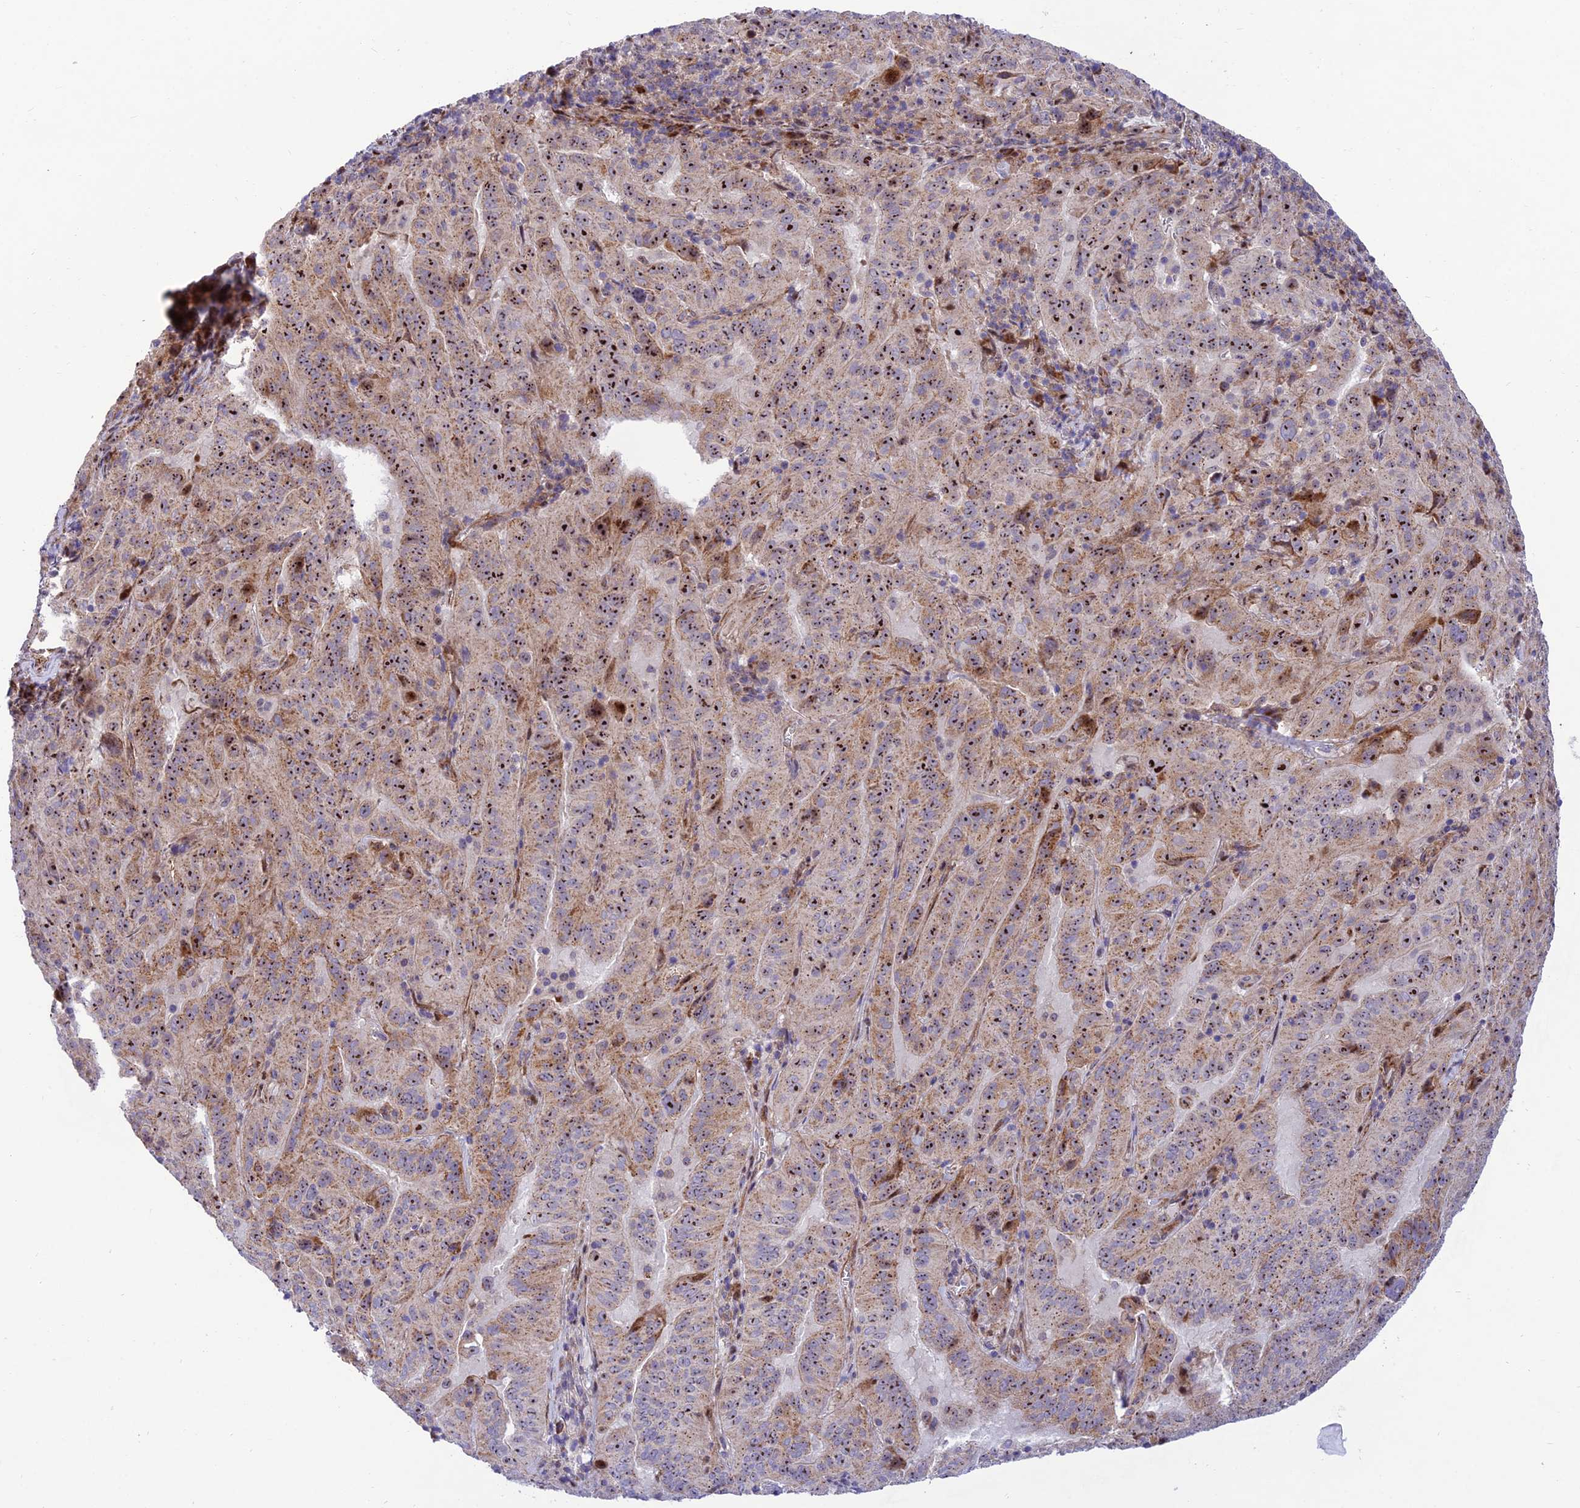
{"staining": {"intensity": "moderate", "quantity": "25%-75%", "location": "cytoplasmic/membranous,nuclear"}, "tissue": "pancreatic cancer", "cell_type": "Tumor cells", "image_type": "cancer", "snomed": [{"axis": "morphology", "description": "Adenocarcinoma, NOS"}, {"axis": "topography", "description": "Pancreas"}], "caption": "A histopathology image showing moderate cytoplasmic/membranous and nuclear expression in approximately 25%-75% of tumor cells in pancreatic cancer, as visualized by brown immunohistochemical staining.", "gene": "KBTBD7", "patient": {"sex": "male", "age": 63}}